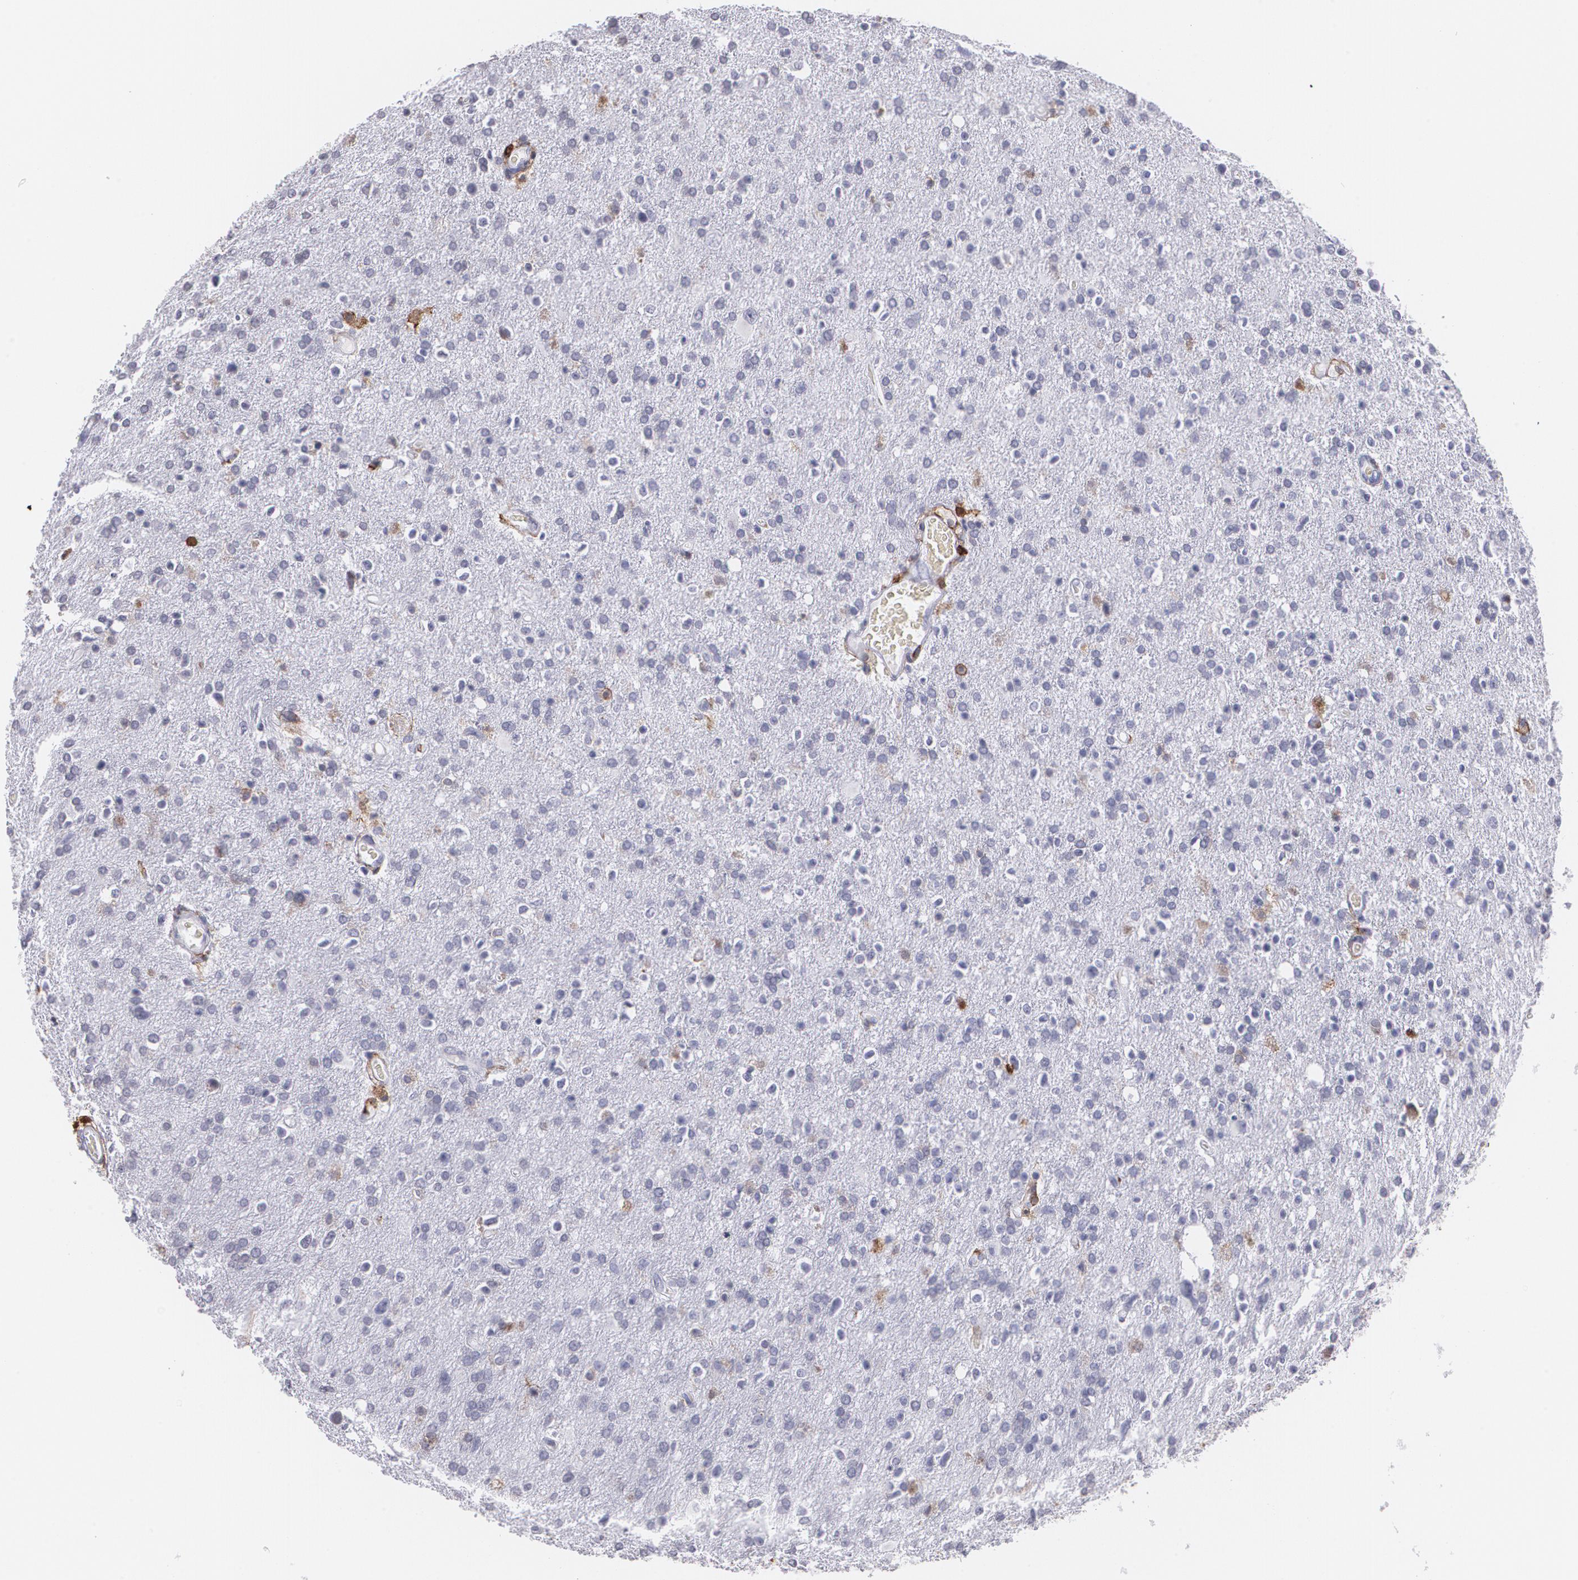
{"staining": {"intensity": "negative", "quantity": "none", "location": "none"}, "tissue": "glioma", "cell_type": "Tumor cells", "image_type": "cancer", "snomed": [{"axis": "morphology", "description": "Glioma, malignant, High grade"}, {"axis": "topography", "description": "Brain"}], "caption": "Histopathology image shows no significant protein expression in tumor cells of high-grade glioma (malignant). (DAB immunohistochemistry, high magnification).", "gene": "PTPRC", "patient": {"sex": "male", "age": 33}}